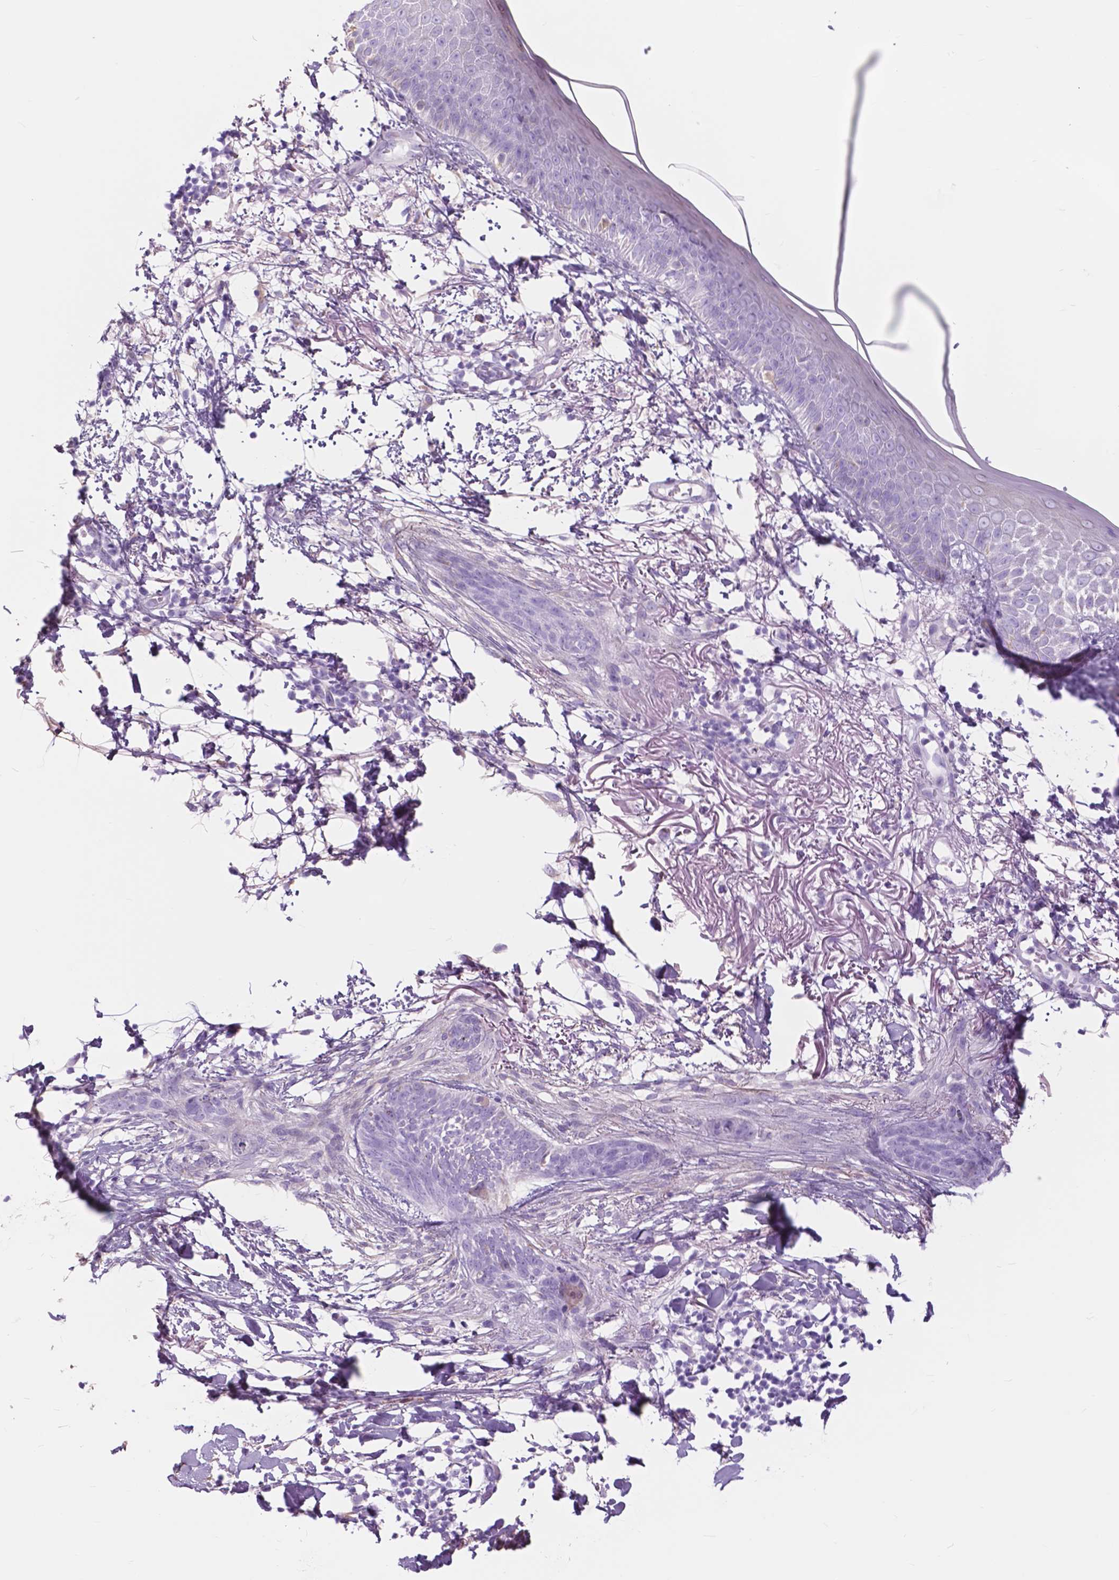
{"staining": {"intensity": "negative", "quantity": "none", "location": "none"}, "tissue": "skin cancer", "cell_type": "Tumor cells", "image_type": "cancer", "snomed": [{"axis": "morphology", "description": "Normal tissue, NOS"}, {"axis": "morphology", "description": "Basal cell carcinoma"}, {"axis": "topography", "description": "Skin"}], "caption": "A micrograph of skin basal cell carcinoma stained for a protein exhibits no brown staining in tumor cells. Nuclei are stained in blue.", "gene": "FXYD2", "patient": {"sex": "male", "age": 84}}